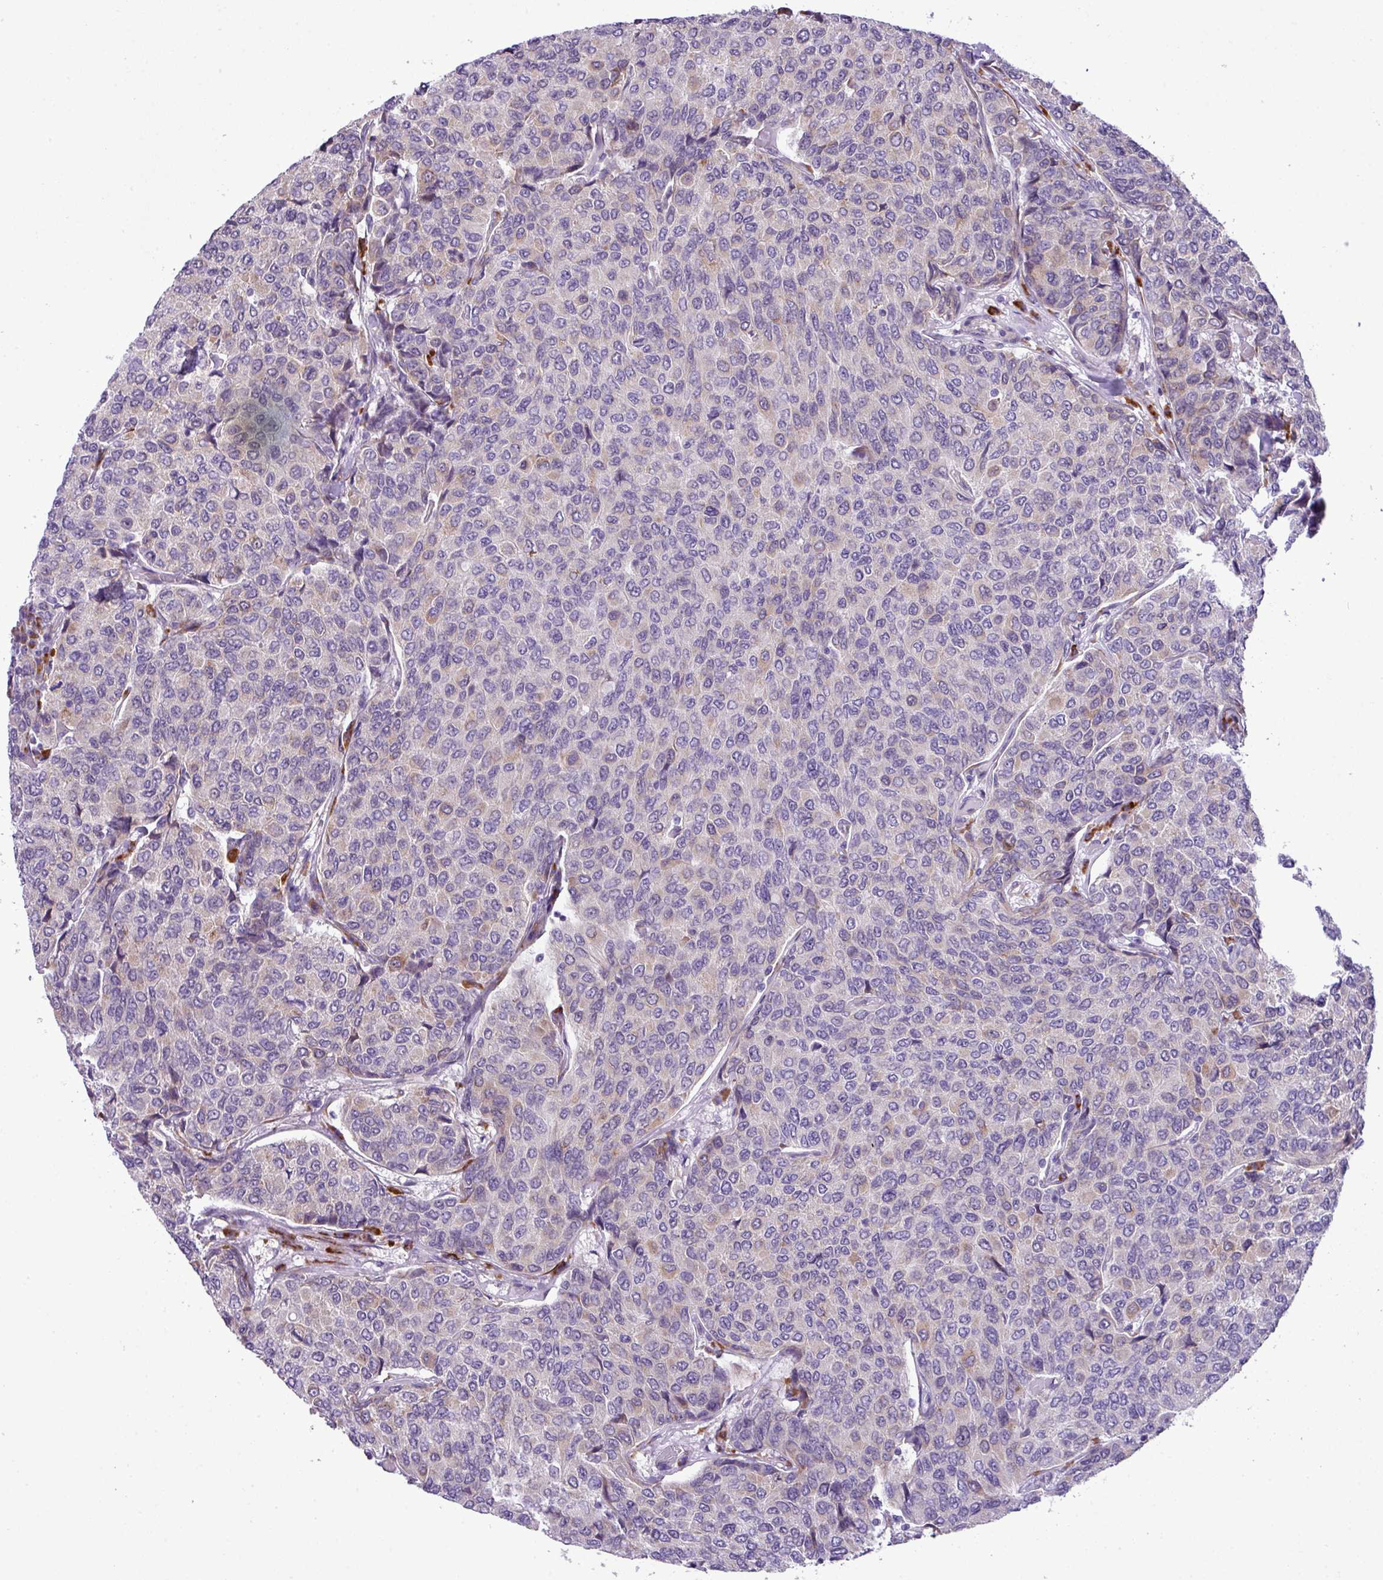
{"staining": {"intensity": "moderate", "quantity": "25%-75%", "location": "cytoplasmic/membranous"}, "tissue": "breast cancer", "cell_type": "Tumor cells", "image_type": "cancer", "snomed": [{"axis": "morphology", "description": "Duct carcinoma"}, {"axis": "topography", "description": "Breast"}], "caption": "High-power microscopy captured an immunohistochemistry (IHC) micrograph of intraductal carcinoma (breast), revealing moderate cytoplasmic/membranous expression in approximately 25%-75% of tumor cells.", "gene": "CFAP97", "patient": {"sex": "female", "age": 55}}